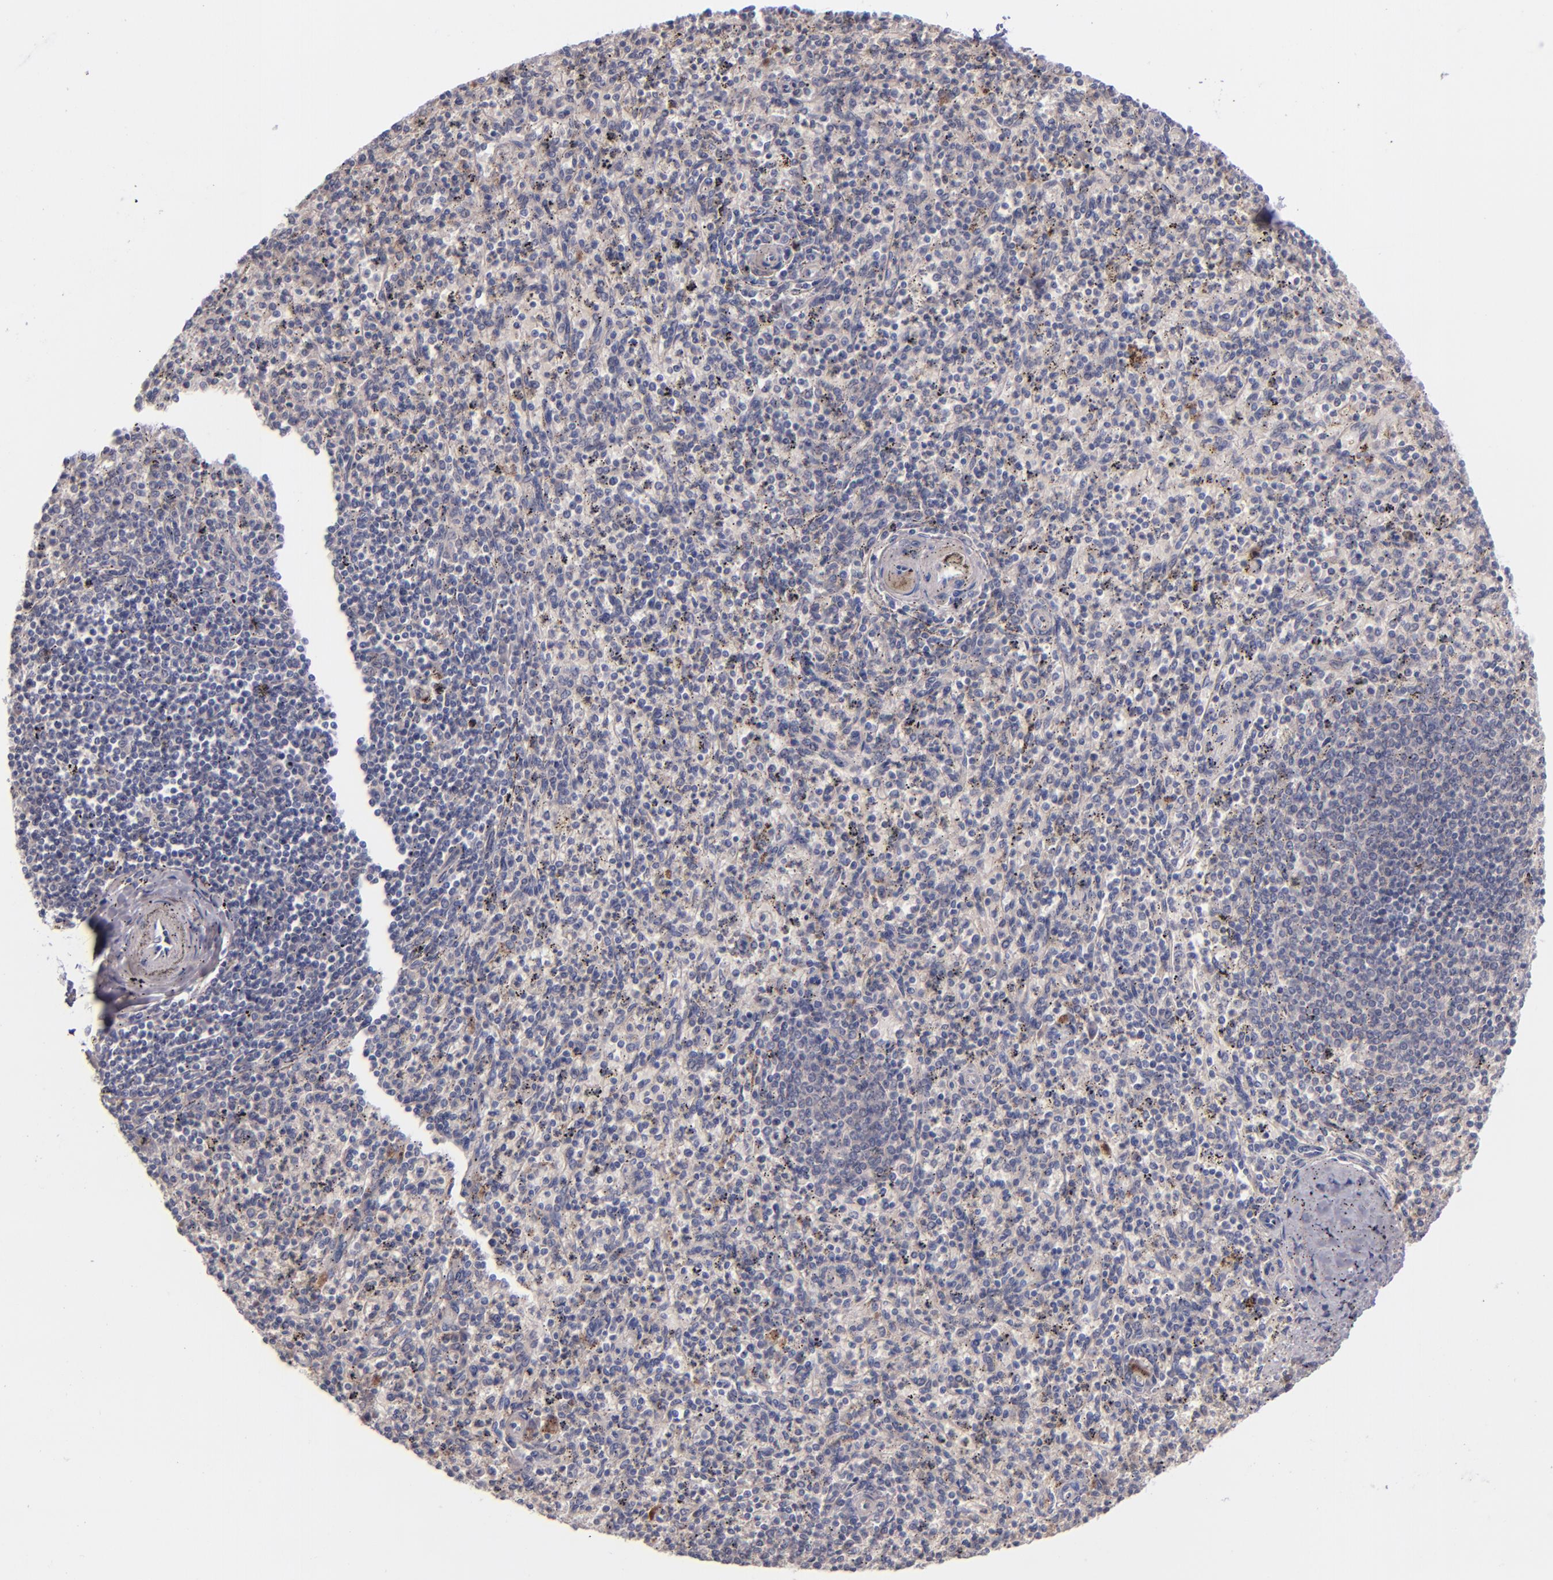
{"staining": {"intensity": "negative", "quantity": "none", "location": "none"}, "tissue": "spleen", "cell_type": "Cells in red pulp", "image_type": "normal", "snomed": [{"axis": "morphology", "description": "Normal tissue, NOS"}, {"axis": "topography", "description": "Spleen"}], "caption": "The immunohistochemistry histopathology image has no significant expression in cells in red pulp of spleen. Brightfield microscopy of IHC stained with DAB (brown) and hematoxylin (blue), captured at high magnification.", "gene": "TSC2", "patient": {"sex": "male", "age": 72}}